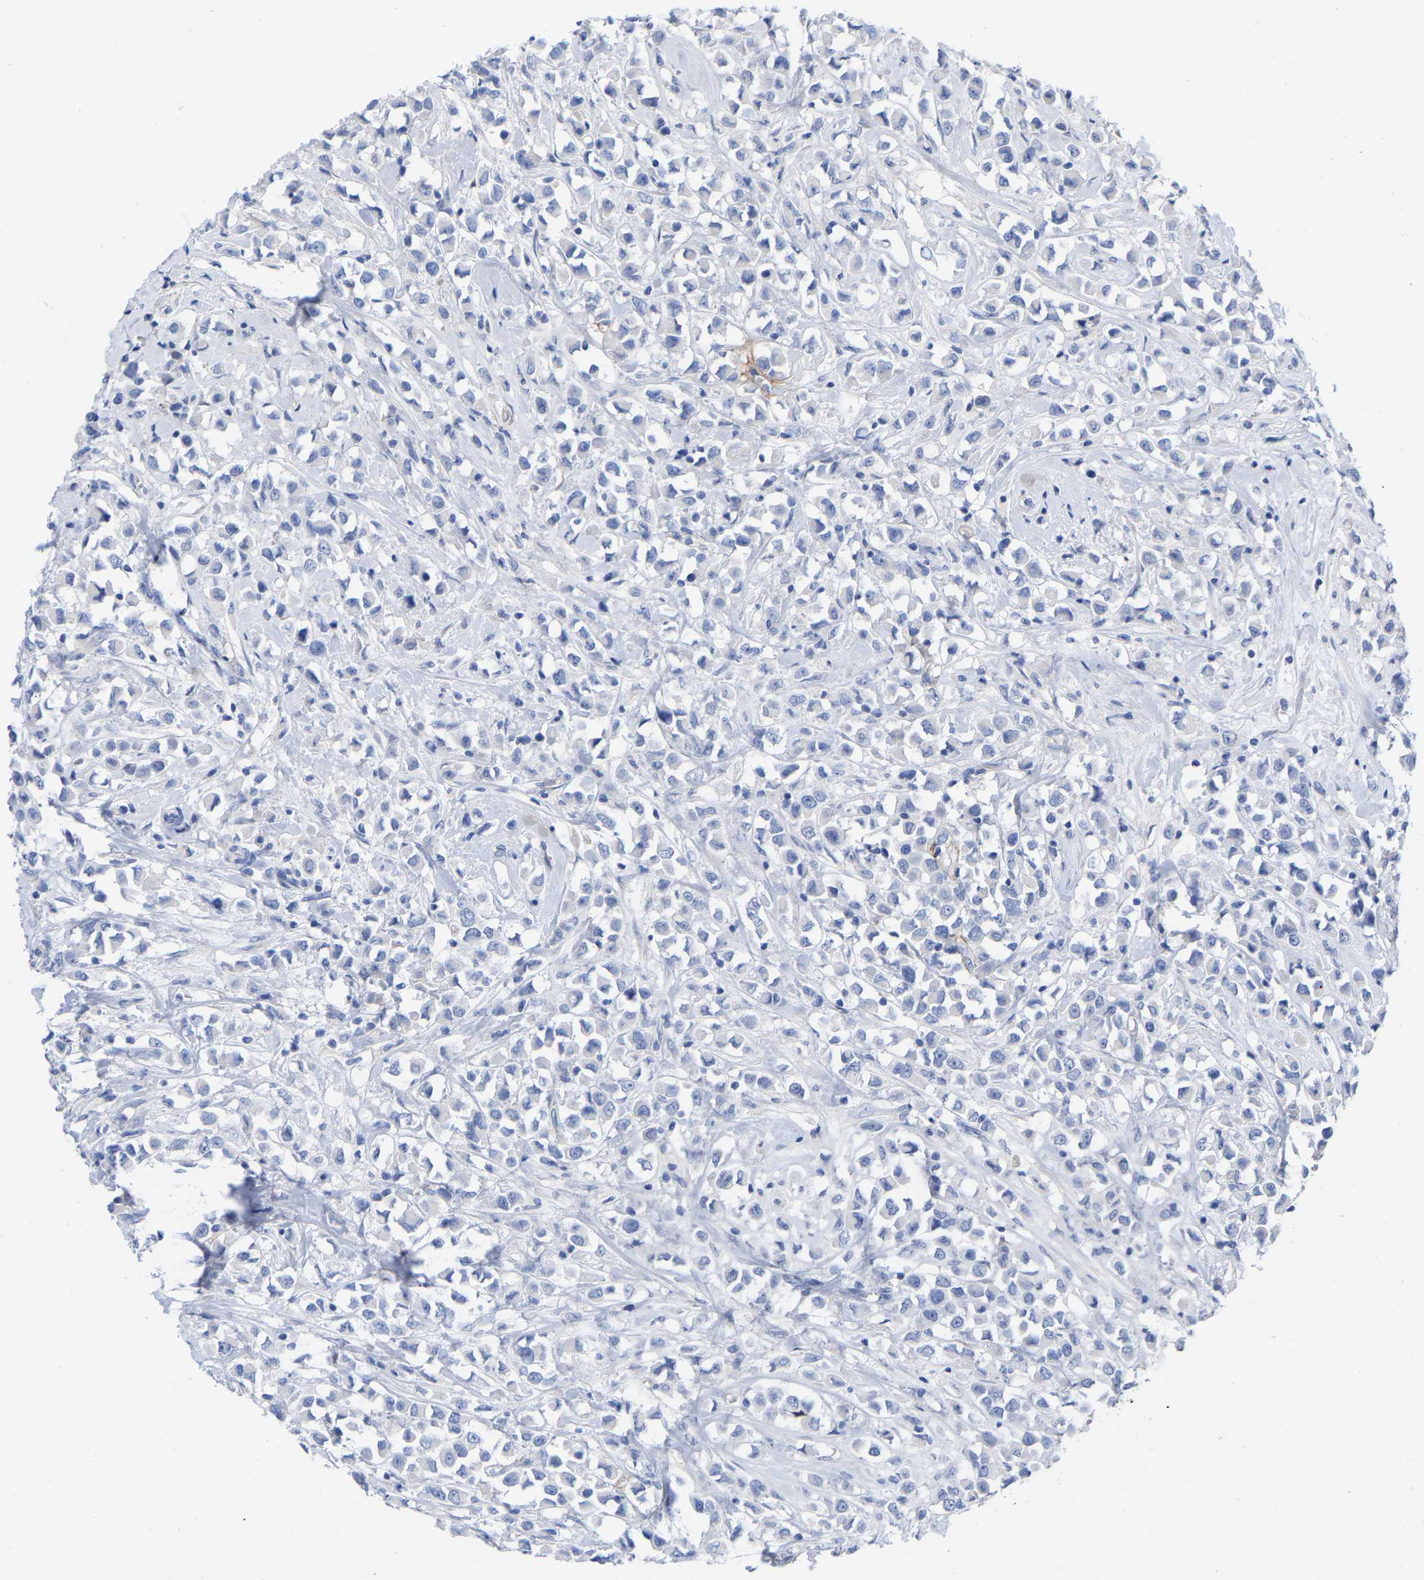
{"staining": {"intensity": "negative", "quantity": "none", "location": "none"}, "tissue": "breast cancer", "cell_type": "Tumor cells", "image_type": "cancer", "snomed": [{"axis": "morphology", "description": "Duct carcinoma"}, {"axis": "topography", "description": "Breast"}], "caption": "This is an immunohistochemistry (IHC) histopathology image of breast infiltrating ductal carcinoma. There is no positivity in tumor cells.", "gene": "HAPLN1", "patient": {"sex": "female", "age": 61}}